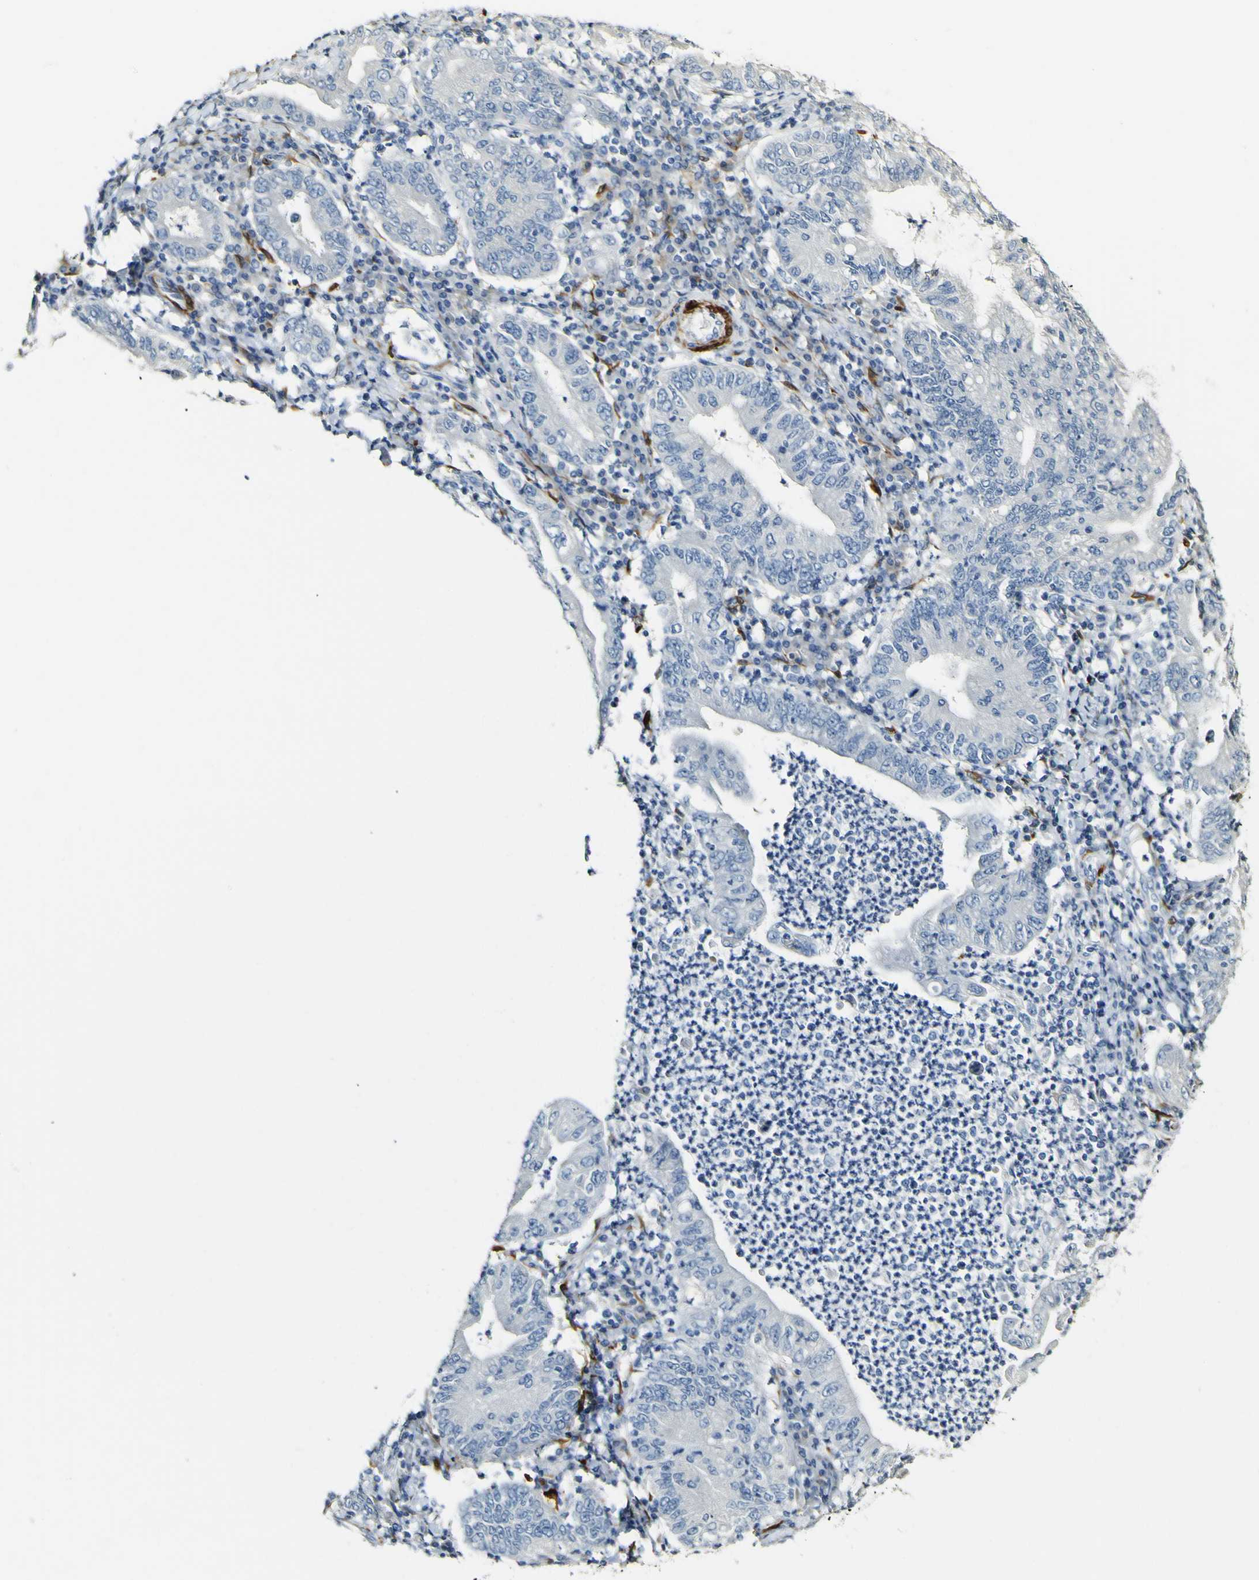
{"staining": {"intensity": "negative", "quantity": "none", "location": "none"}, "tissue": "stomach cancer", "cell_type": "Tumor cells", "image_type": "cancer", "snomed": [{"axis": "morphology", "description": "Normal tissue, NOS"}, {"axis": "morphology", "description": "Adenocarcinoma, NOS"}, {"axis": "topography", "description": "Esophagus"}, {"axis": "topography", "description": "Stomach, upper"}, {"axis": "topography", "description": "Peripheral nerve tissue"}], "caption": "This histopathology image is of stomach cancer stained with immunohistochemistry (IHC) to label a protein in brown with the nuclei are counter-stained blue. There is no staining in tumor cells.", "gene": "FMO3", "patient": {"sex": "male", "age": 62}}